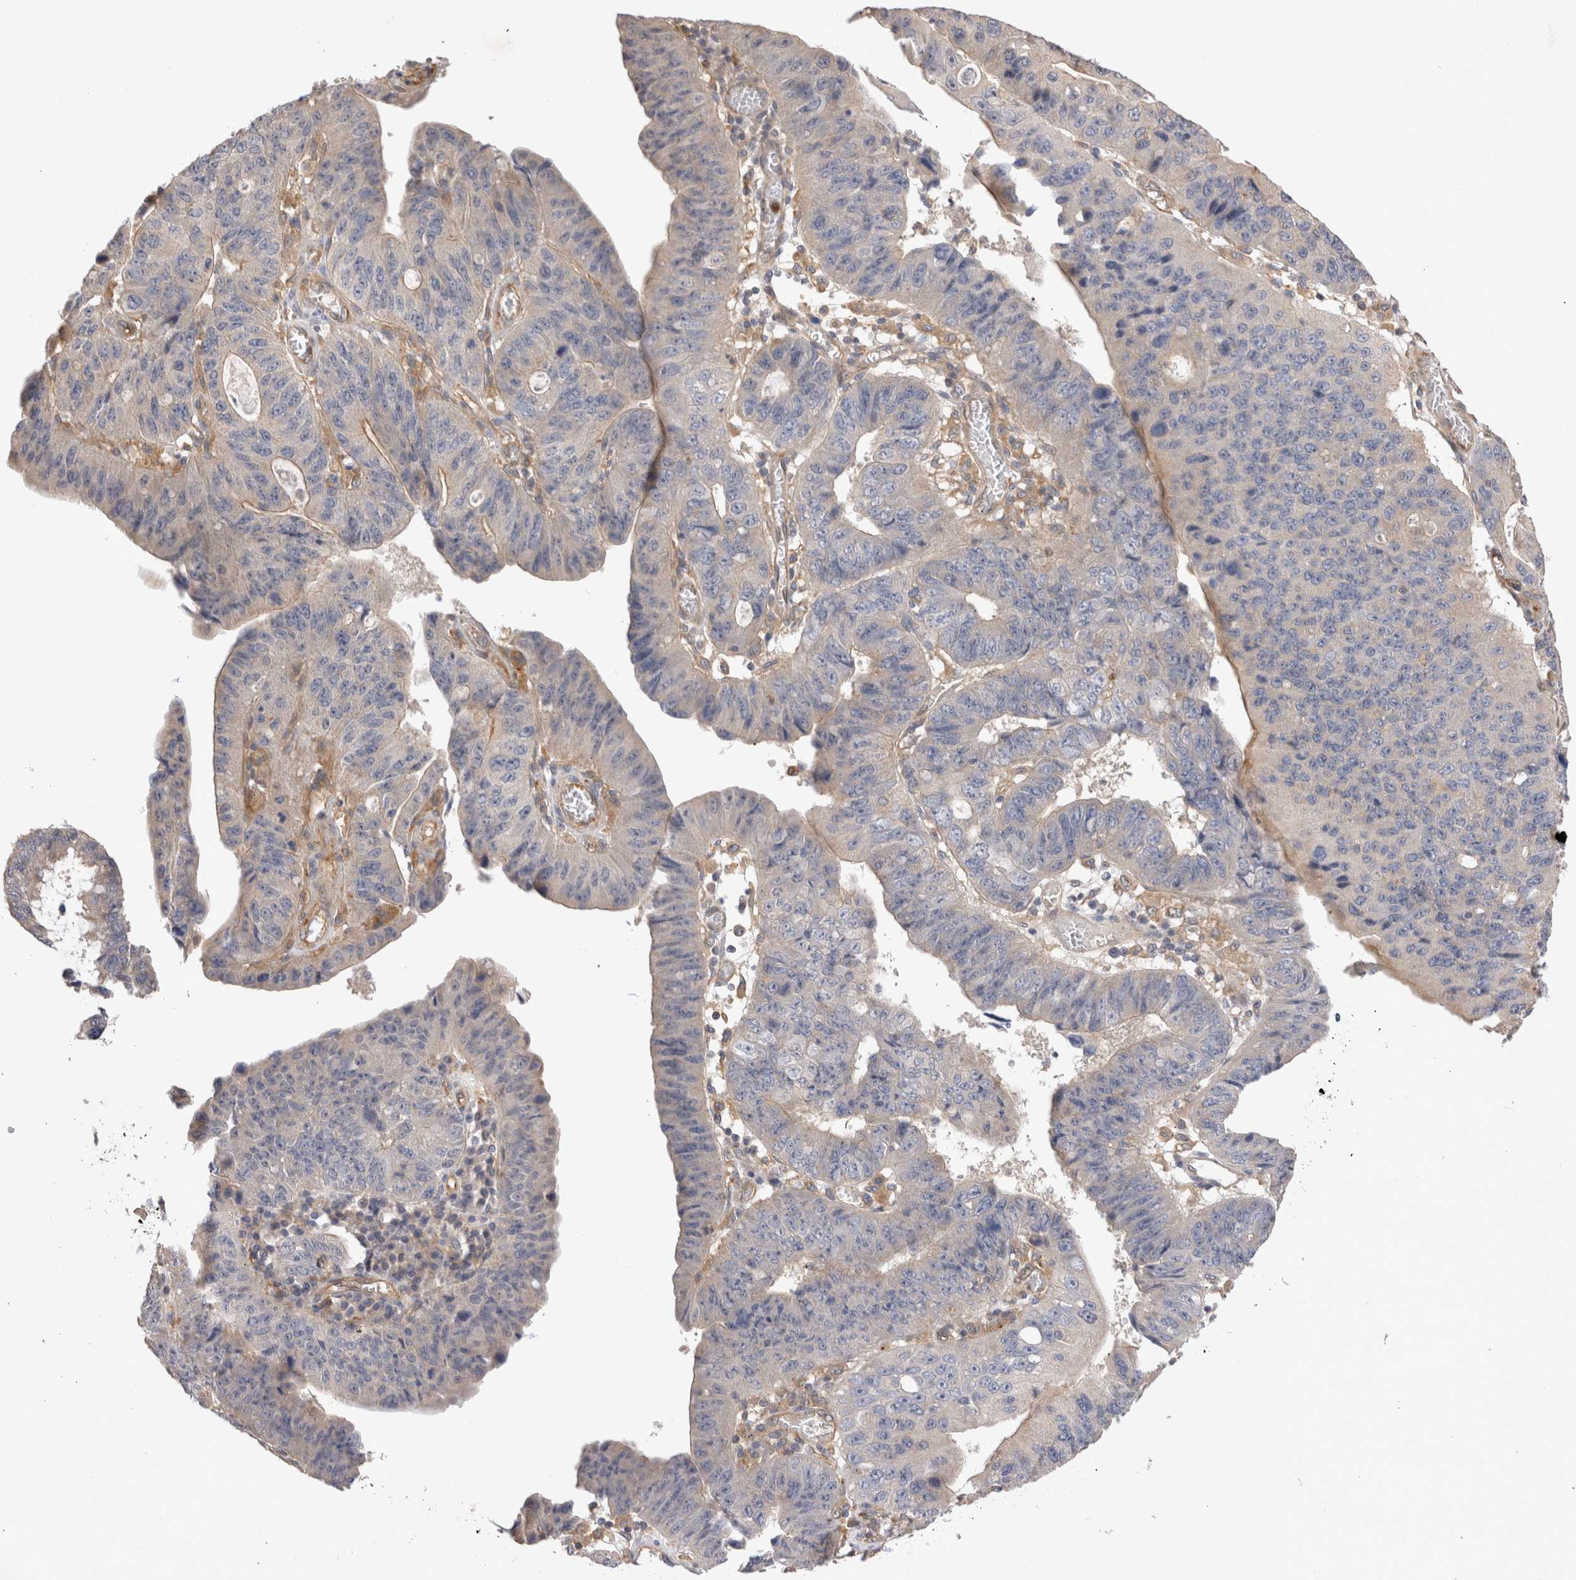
{"staining": {"intensity": "negative", "quantity": "none", "location": "none"}, "tissue": "stomach cancer", "cell_type": "Tumor cells", "image_type": "cancer", "snomed": [{"axis": "morphology", "description": "Adenocarcinoma, NOS"}, {"axis": "topography", "description": "Stomach"}], "caption": "Immunohistochemical staining of human adenocarcinoma (stomach) reveals no significant positivity in tumor cells. The staining was performed using DAB (3,3'-diaminobenzidine) to visualize the protein expression in brown, while the nuclei were stained in blue with hematoxylin (Magnification: 20x).", "gene": "BNIP2", "patient": {"sex": "male", "age": 59}}